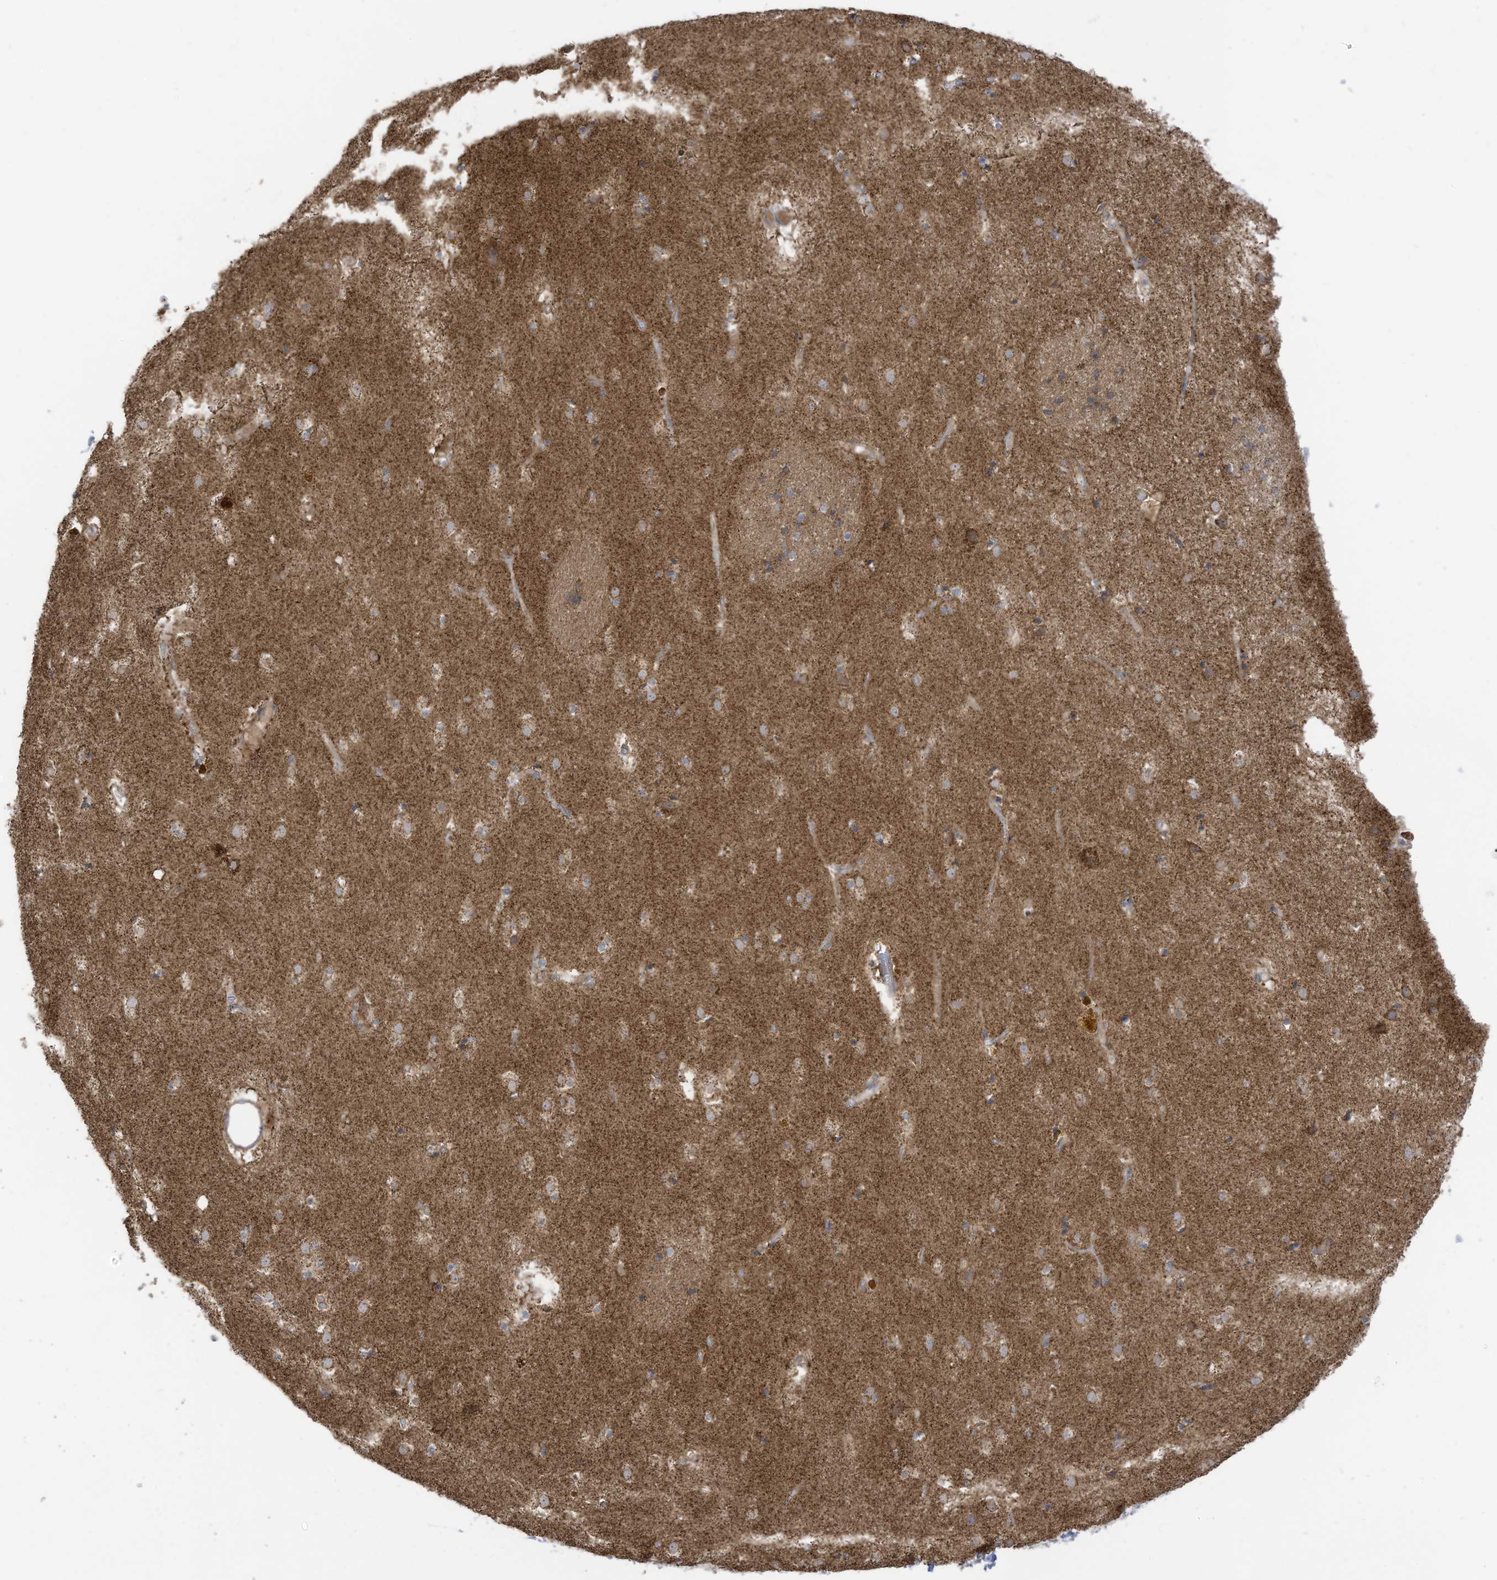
{"staining": {"intensity": "moderate", "quantity": "<25%", "location": "cytoplasmic/membranous"}, "tissue": "caudate", "cell_type": "Glial cells", "image_type": "normal", "snomed": [{"axis": "morphology", "description": "Normal tissue, NOS"}, {"axis": "topography", "description": "Lateral ventricle wall"}], "caption": "An image showing moderate cytoplasmic/membranous staining in about <25% of glial cells in benign caudate, as visualized by brown immunohistochemical staining.", "gene": "CGAS", "patient": {"sex": "male", "age": 70}}